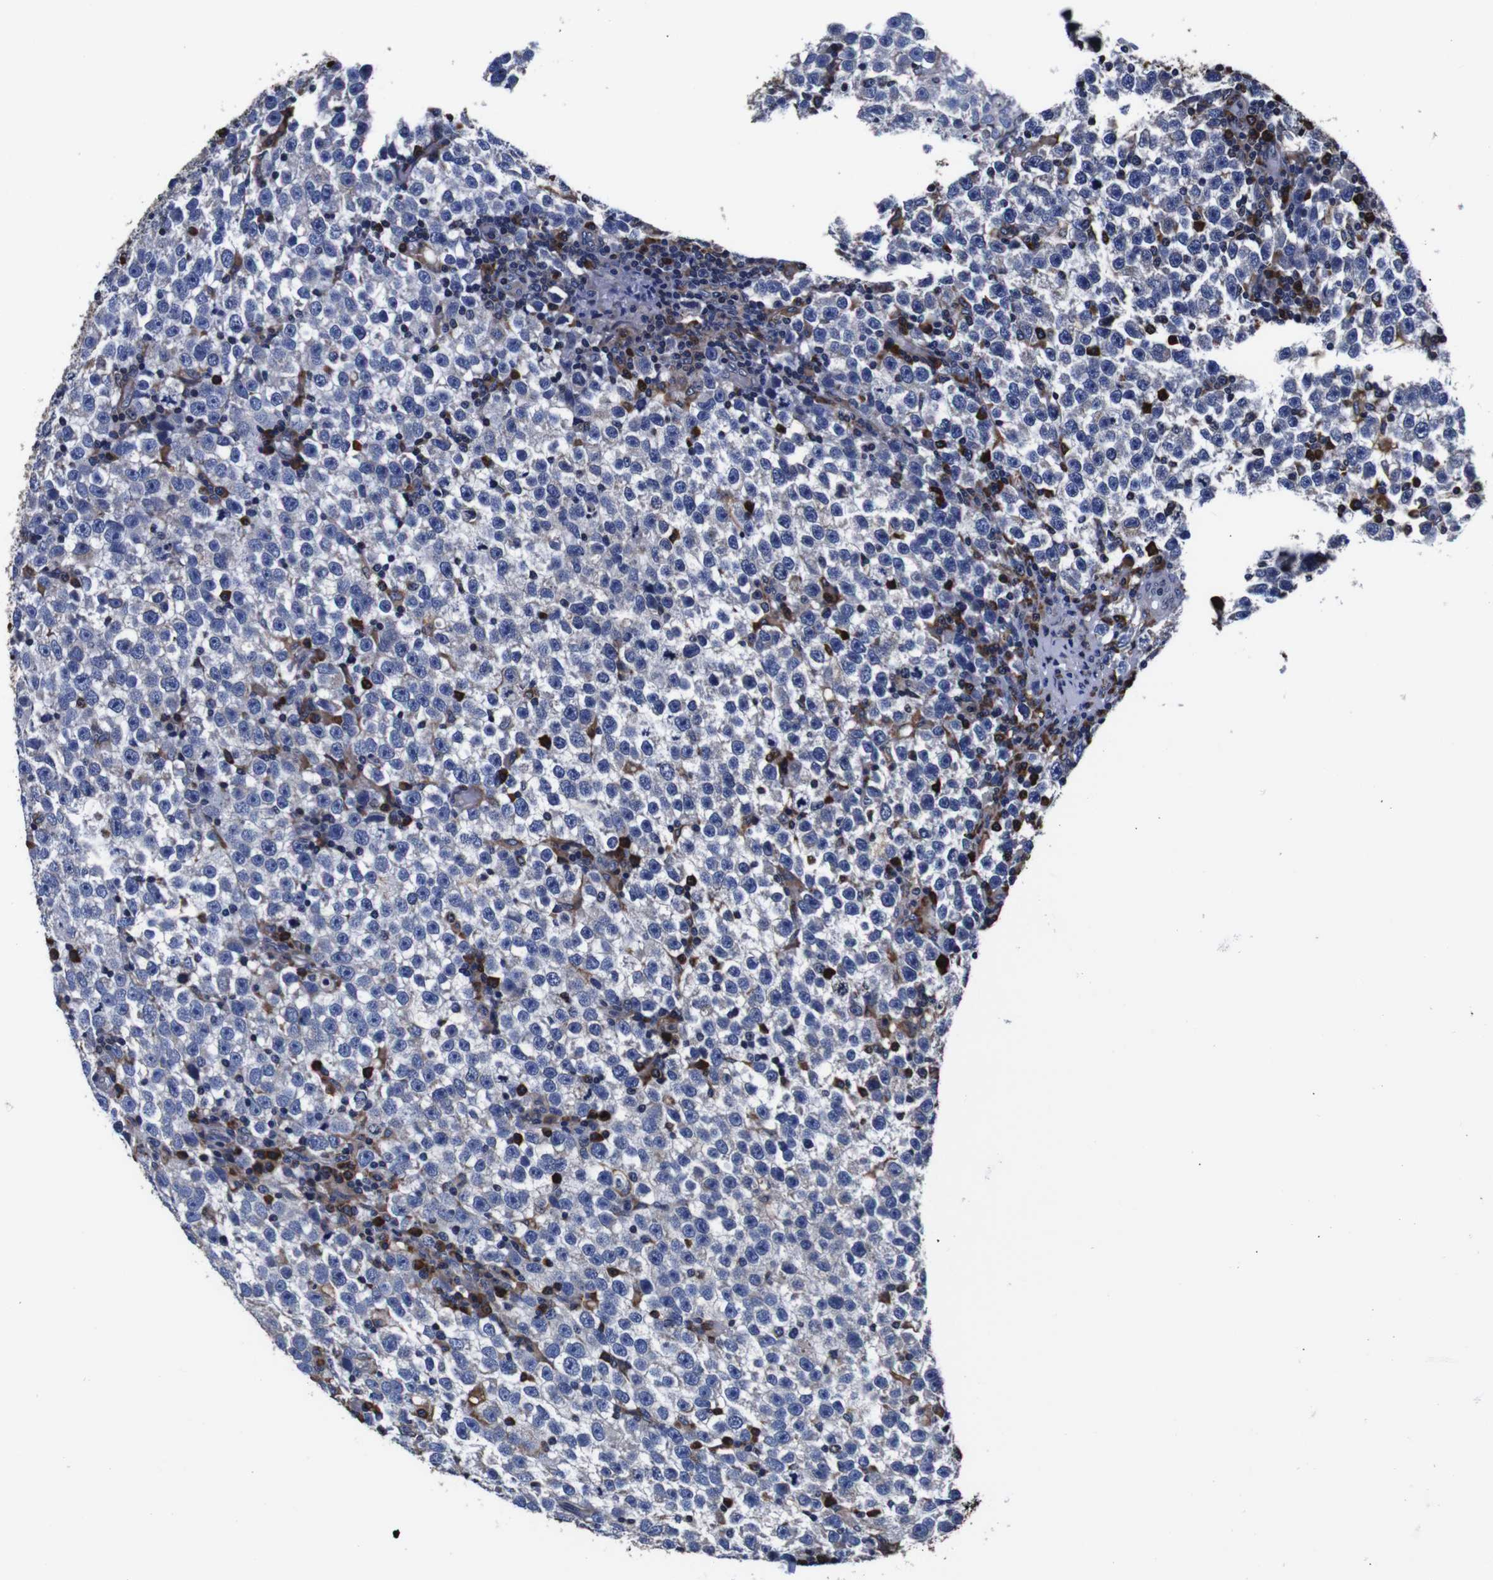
{"staining": {"intensity": "negative", "quantity": "none", "location": "none"}, "tissue": "testis cancer", "cell_type": "Tumor cells", "image_type": "cancer", "snomed": [{"axis": "morphology", "description": "Seminoma, NOS"}, {"axis": "topography", "description": "Testis"}], "caption": "Immunohistochemistry (IHC) micrograph of neoplastic tissue: testis cancer (seminoma) stained with DAB exhibits no significant protein expression in tumor cells. The staining is performed using DAB (3,3'-diaminobenzidine) brown chromogen with nuclei counter-stained in using hematoxylin.", "gene": "PPIB", "patient": {"sex": "male", "age": 43}}